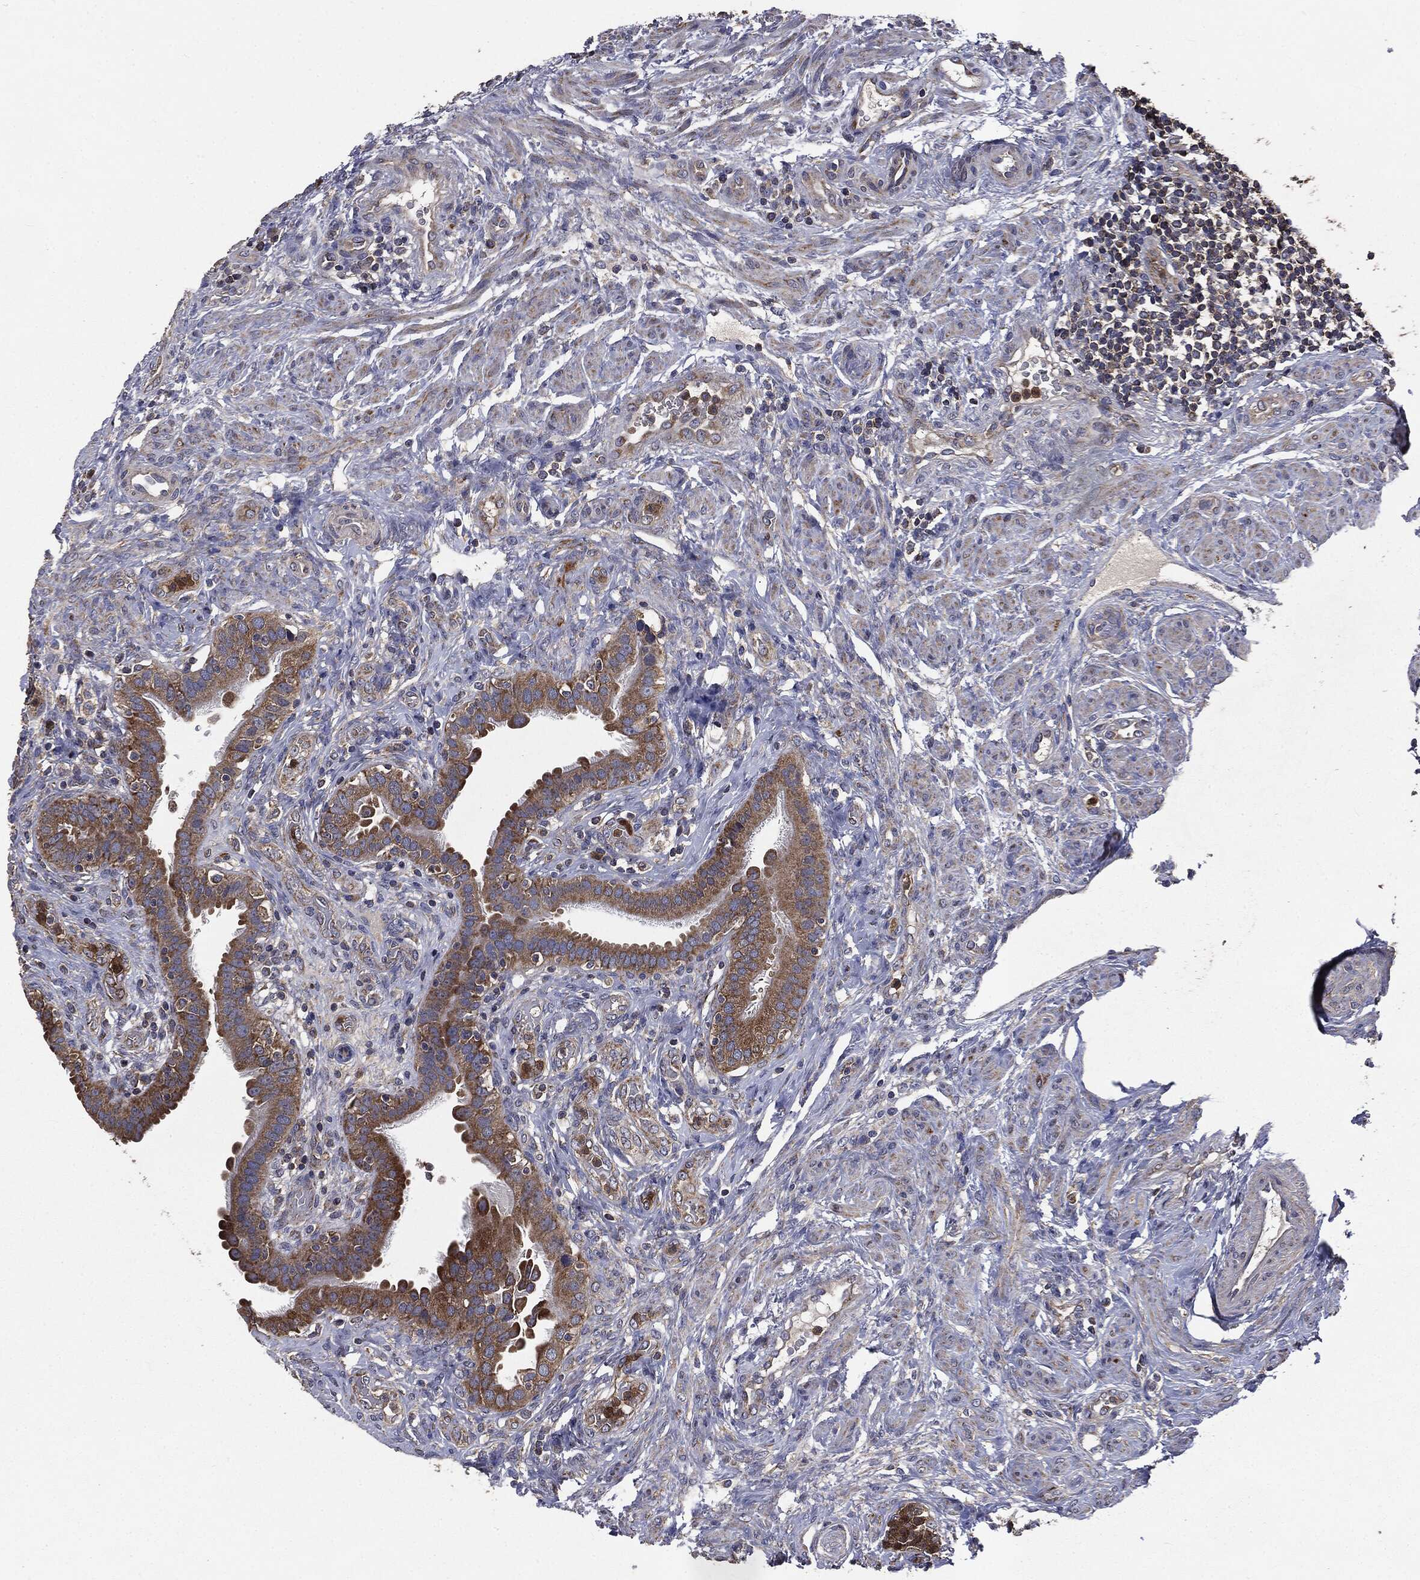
{"staining": {"intensity": "moderate", "quantity": "25%-75%", "location": "cytoplasmic/membranous"}, "tissue": "fallopian tube", "cell_type": "Glandular cells", "image_type": "normal", "snomed": [{"axis": "morphology", "description": "Normal tissue, NOS"}, {"axis": "topography", "description": "Fallopian tube"}], "caption": "The micrograph exhibits staining of normal fallopian tube, revealing moderate cytoplasmic/membranous protein staining (brown color) within glandular cells.", "gene": "MAPK6", "patient": {"sex": "female", "age": 41}}